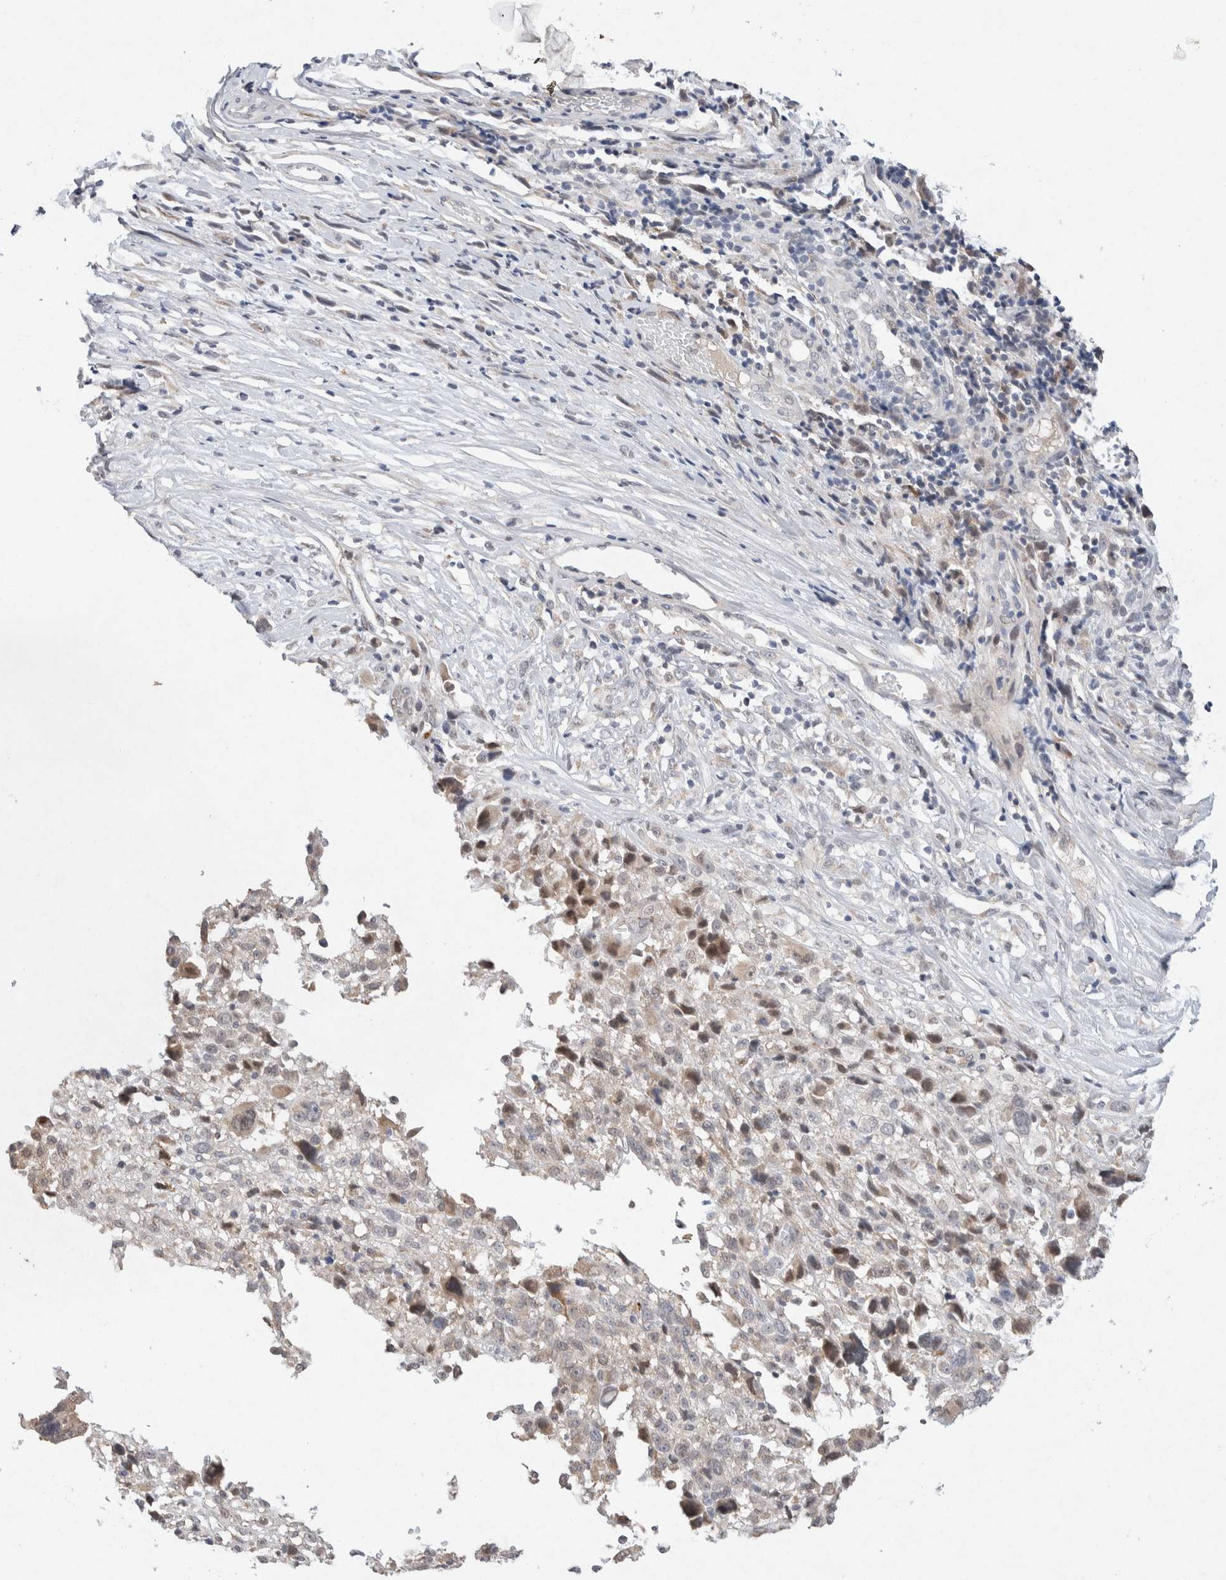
{"staining": {"intensity": "weak", "quantity": "<25%", "location": "cytoplasmic/membranous"}, "tissue": "melanoma", "cell_type": "Tumor cells", "image_type": "cancer", "snomed": [{"axis": "morphology", "description": "Malignant melanoma, NOS"}, {"axis": "topography", "description": "Skin"}], "caption": "Micrograph shows no protein positivity in tumor cells of melanoma tissue.", "gene": "CMTM4", "patient": {"sex": "female", "age": 55}}